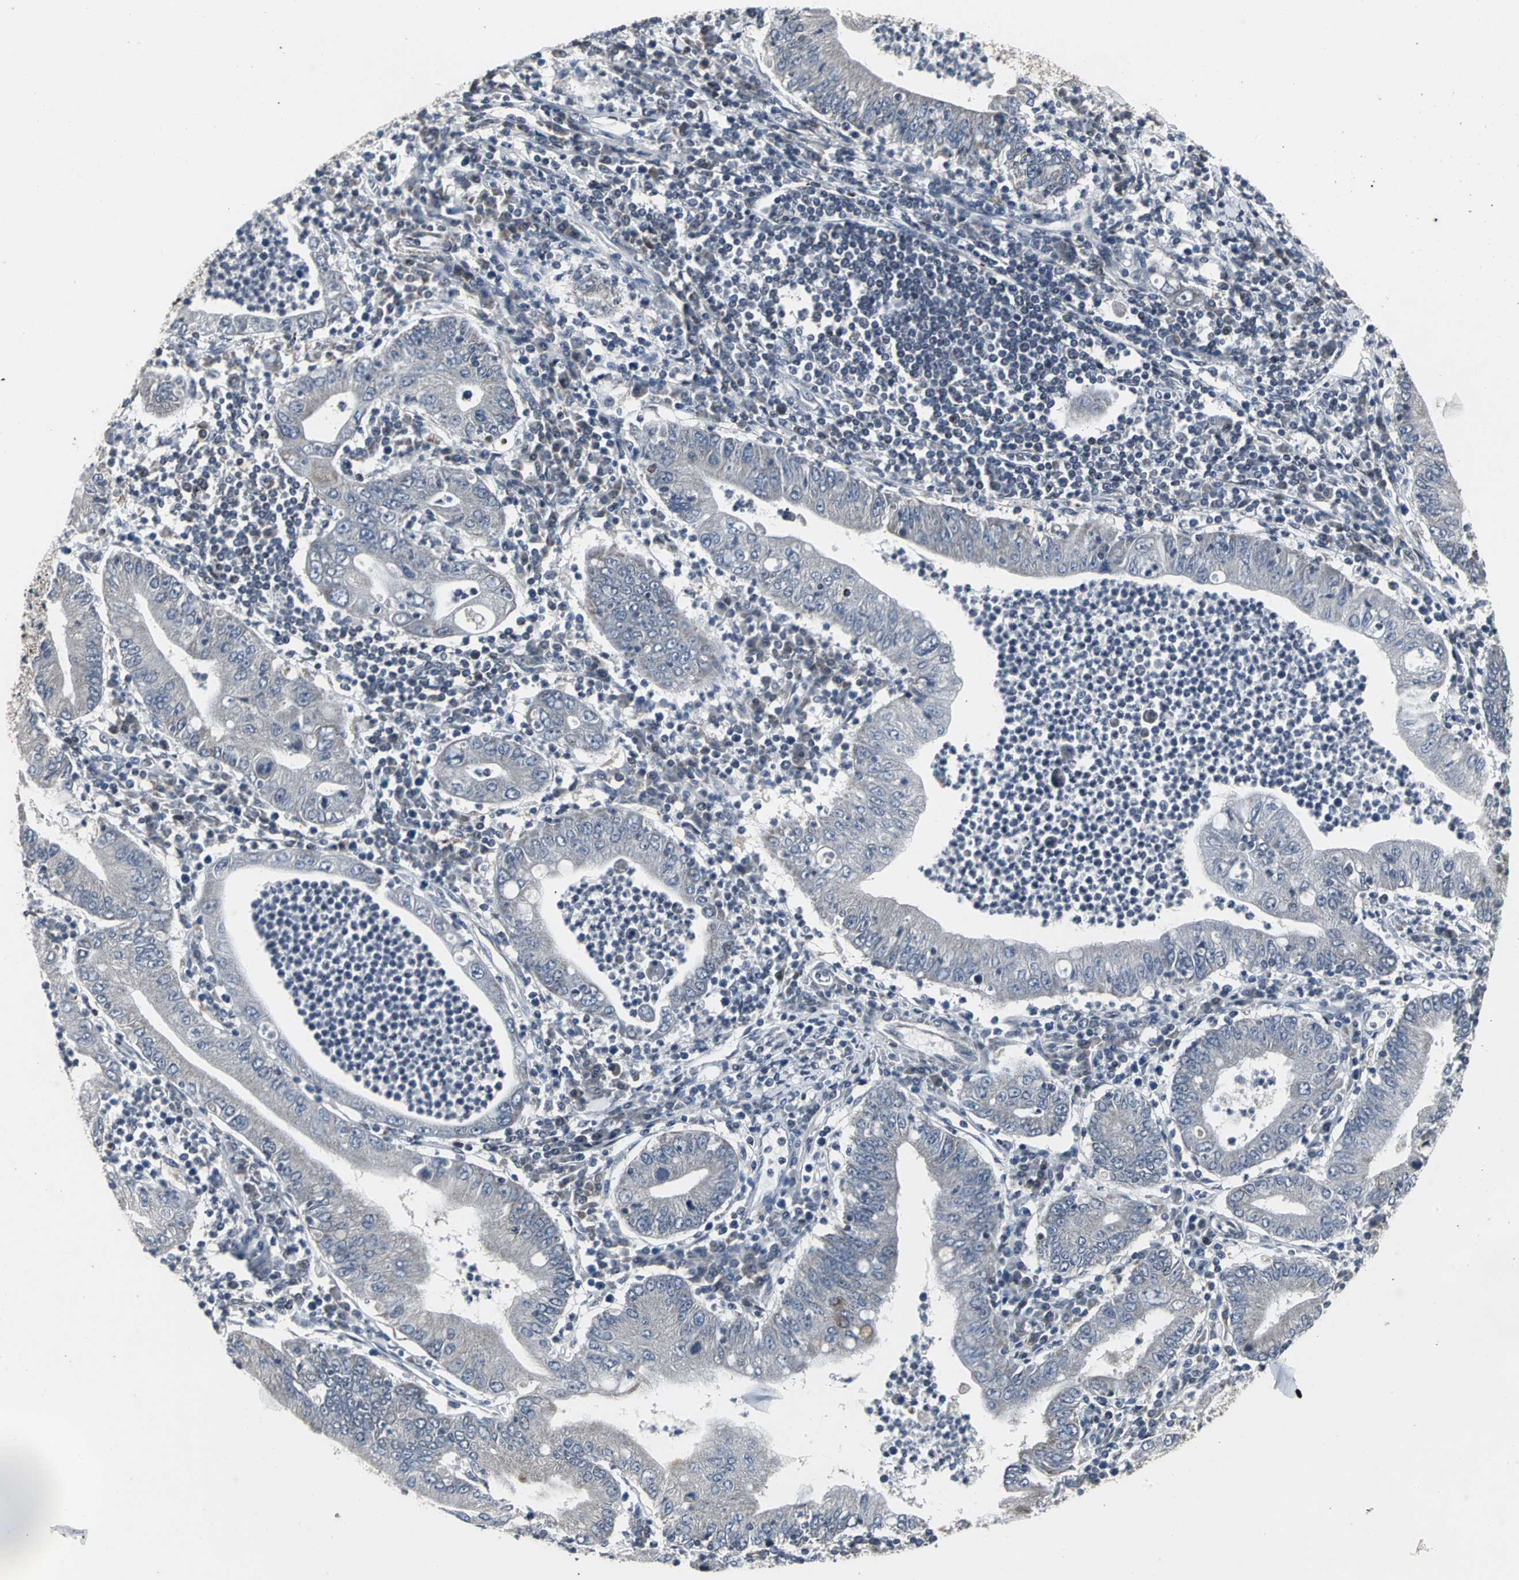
{"staining": {"intensity": "weak", "quantity": "<25%", "location": "cytoplasmic/membranous"}, "tissue": "stomach cancer", "cell_type": "Tumor cells", "image_type": "cancer", "snomed": [{"axis": "morphology", "description": "Normal tissue, NOS"}, {"axis": "morphology", "description": "Adenocarcinoma, NOS"}, {"axis": "topography", "description": "Esophagus"}, {"axis": "topography", "description": "Stomach, upper"}, {"axis": "topography", "description": "Peripheral nerve tissue"}], "caption": "DAB (3,3'-diaminobenzidine) immunohistochemical staining of human stomach cancer exhibits no significant positivity in tumor cells.", "gene": "SRF", "patient": {"sex": "male", "age": 62}}